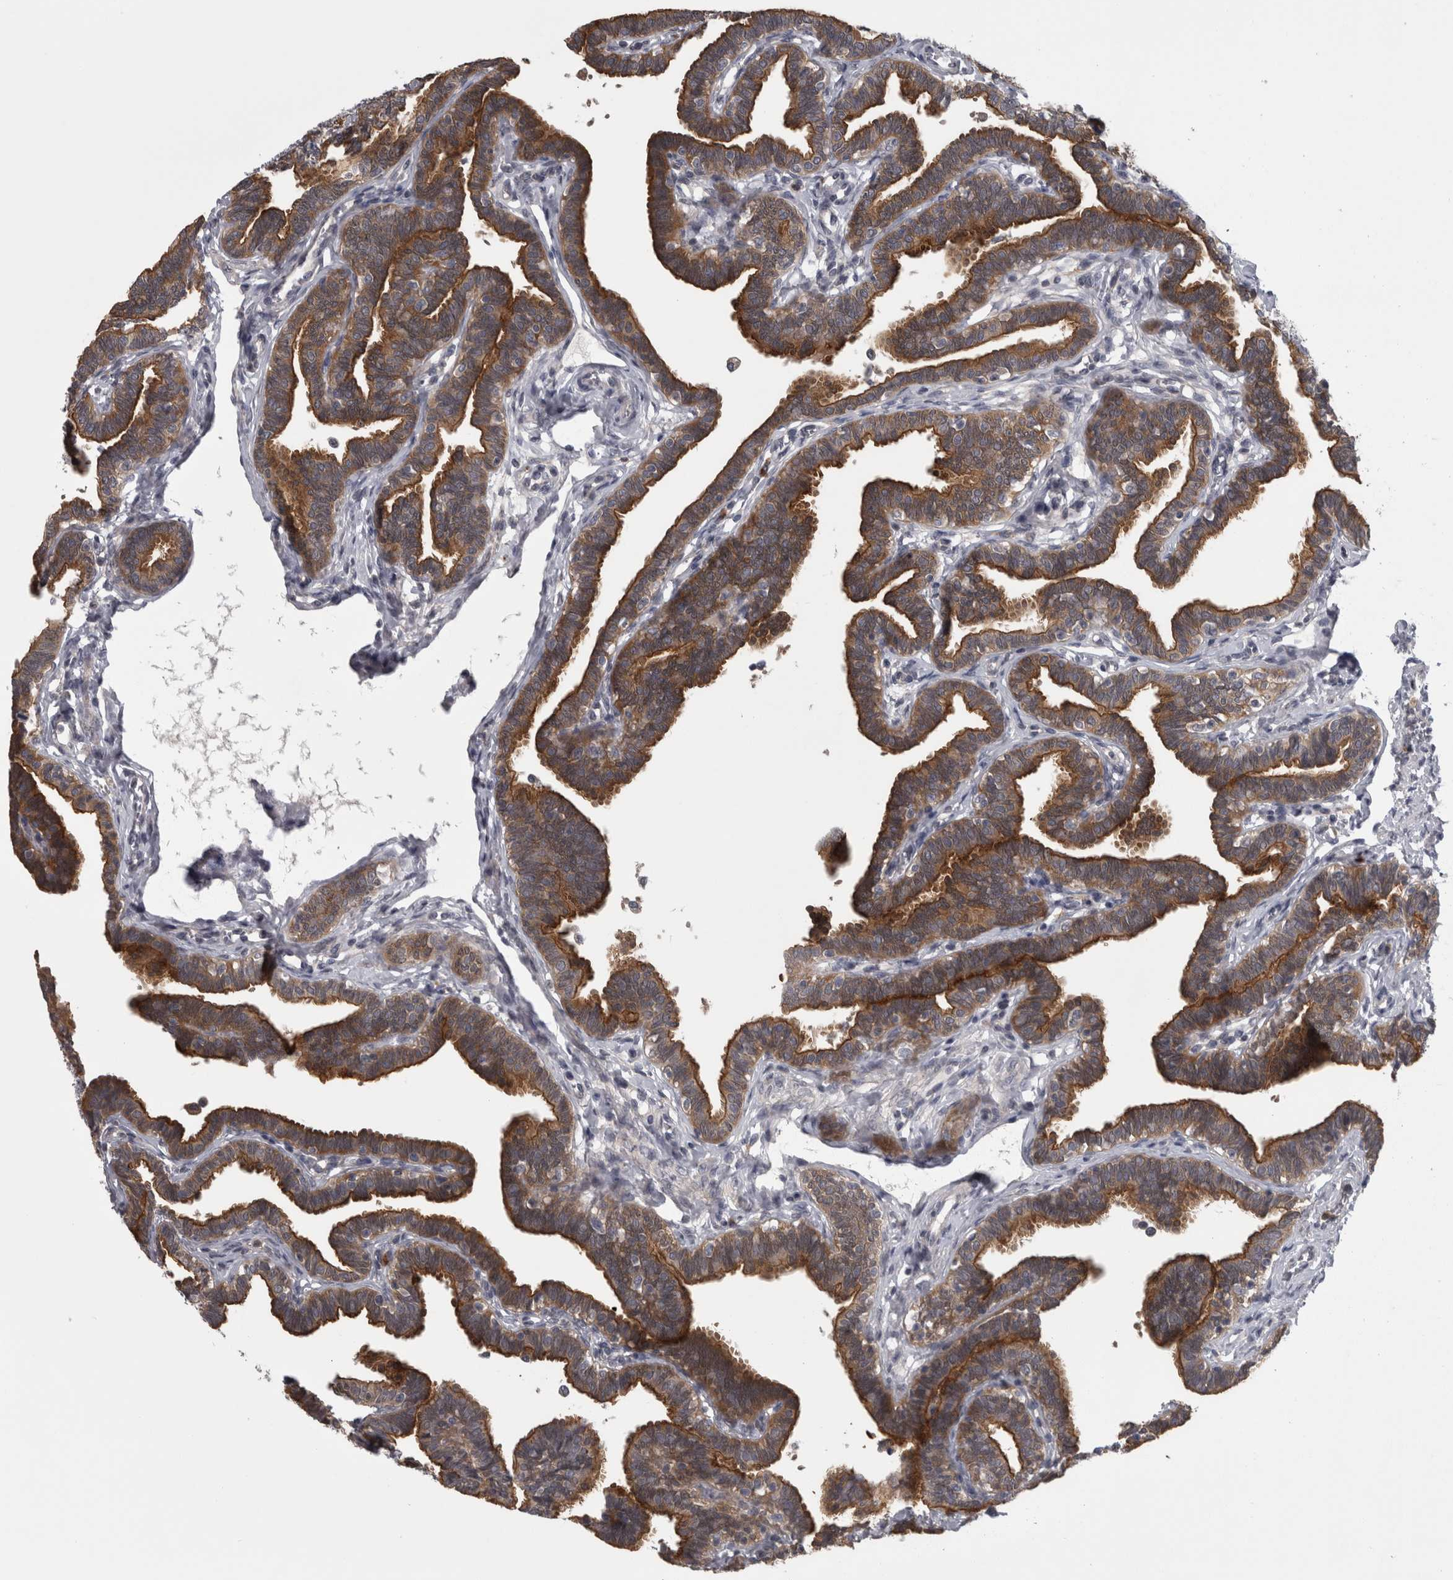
{"staining": {"intensity": "strong", "quantity": ">75%", "location": "cytoplasmic/membranous"}, "tissue": "fallopian tube", "cell_type": "Glandular cells", "image_type": "normal", "snomed": [{"axis": "morphology", "description": "Normal tissue, NOS"}, {"axis": "topography", "description": "Fallopian tube"}, {"axis": "topography", "description": "Ovary"}], "caption": "Immunohistochemical staining of unremarkable fallopian tube shows strong cytoplasmic/membranous protein staining in approximately >75% of glandular cells. The staining was performed using DAB to visualize the protein expression in brown, while the nuclei were stained in blue with hematoxylin (Magnification: 20x).", "gene": "PRKCI", "patient": {"sex": "female", "age": 23}}